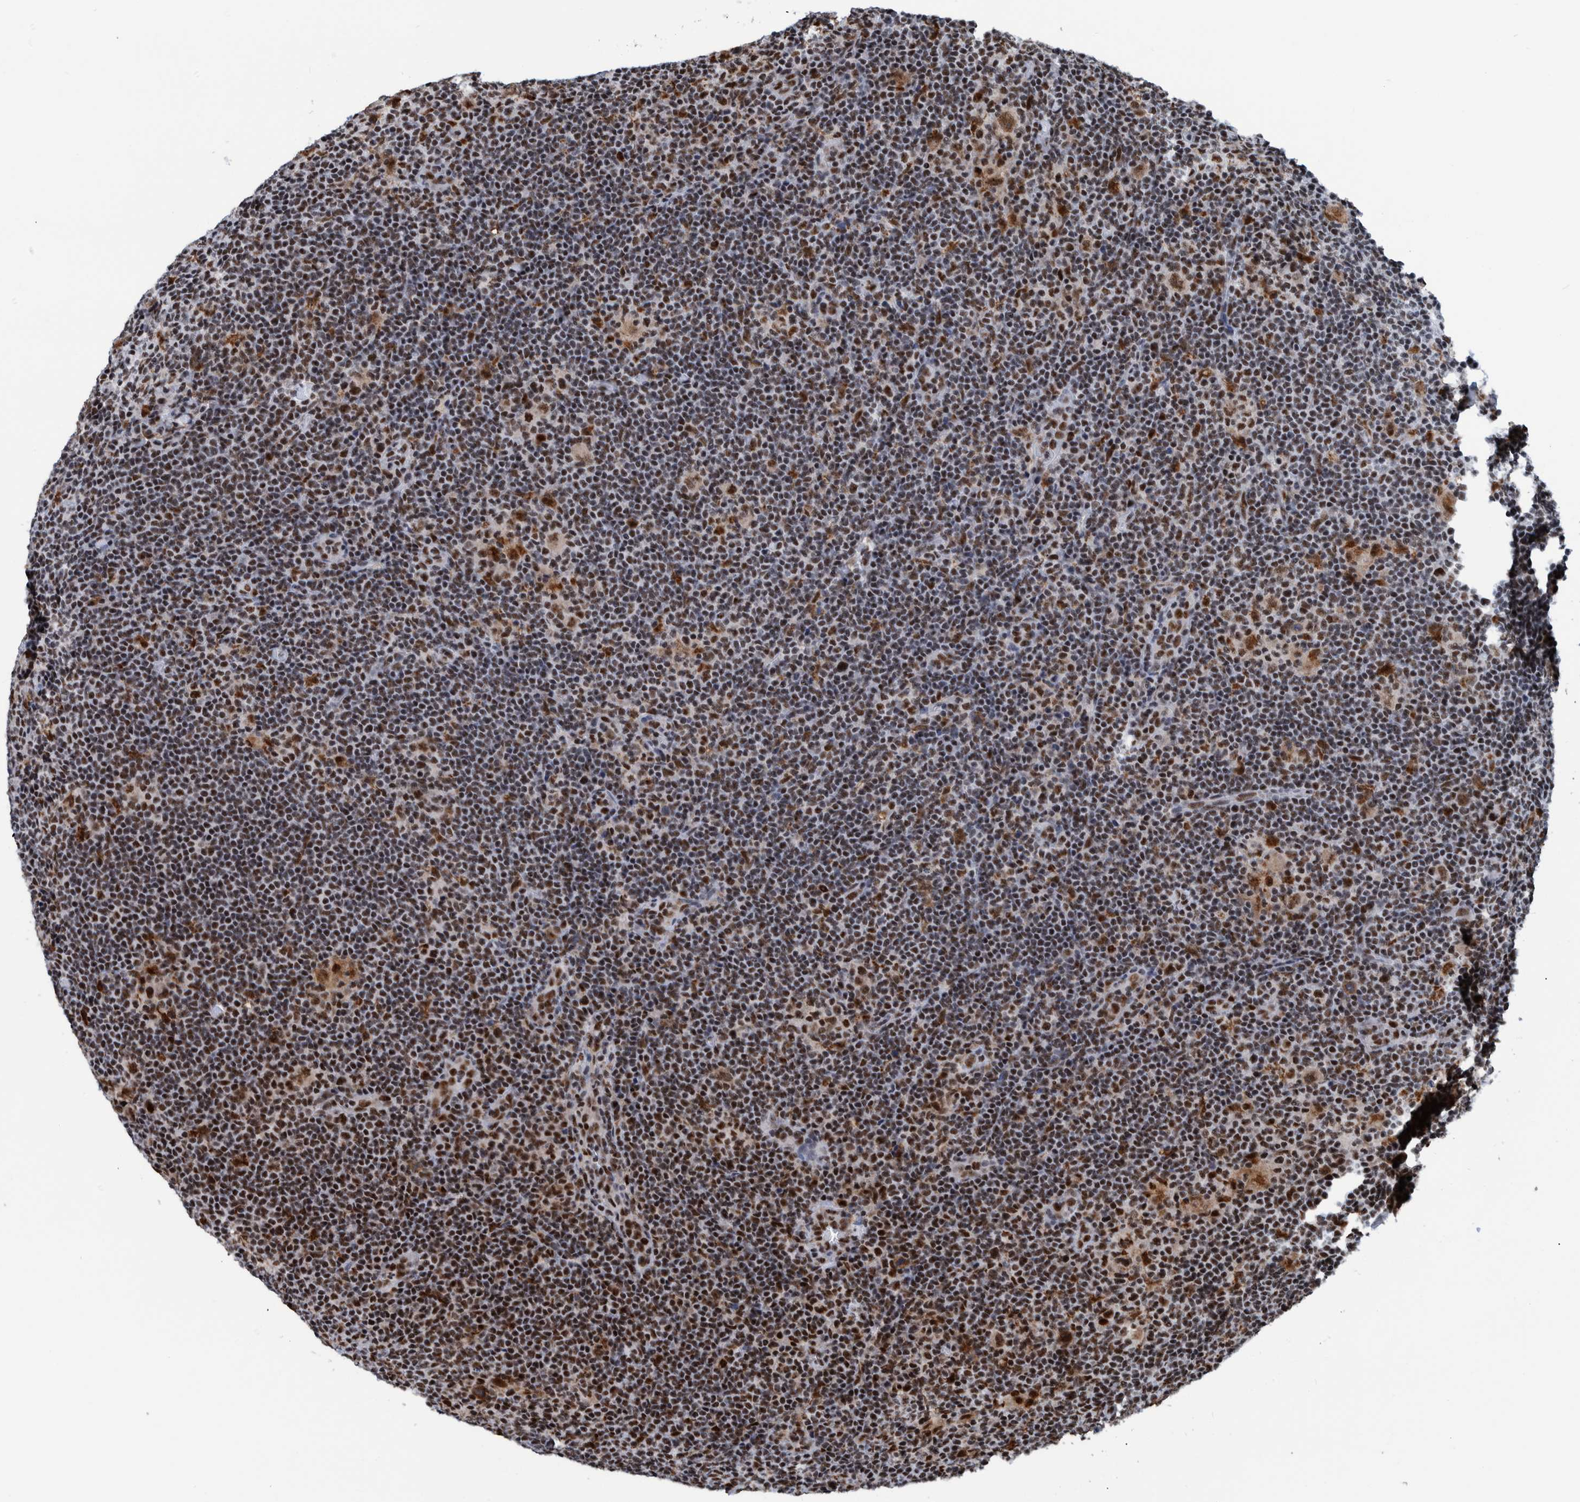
{"staining": {"intensity": "strong", "quantity": ">75%", "location": "nuclear"}, "tissue": "lymphoma", "cell_type": "Tumor cells", "image_type": "cancer", "snomed": [{"axis": "morphology", "description": "Hodgkin's disease, NOS"}, {"axis": "topography", "description": "Lymph node"}], "caption": "IHC photomicrograph of neoplastic tissue: human Hodgkin's disease stained using IHC exhibits high levels of strong protein expression localized specifically in the nuclear of tumor cells, appearing as a nuclear brown color.", "gene": "EFTUD2", "patient": {"sex": "female", "age": 57}}